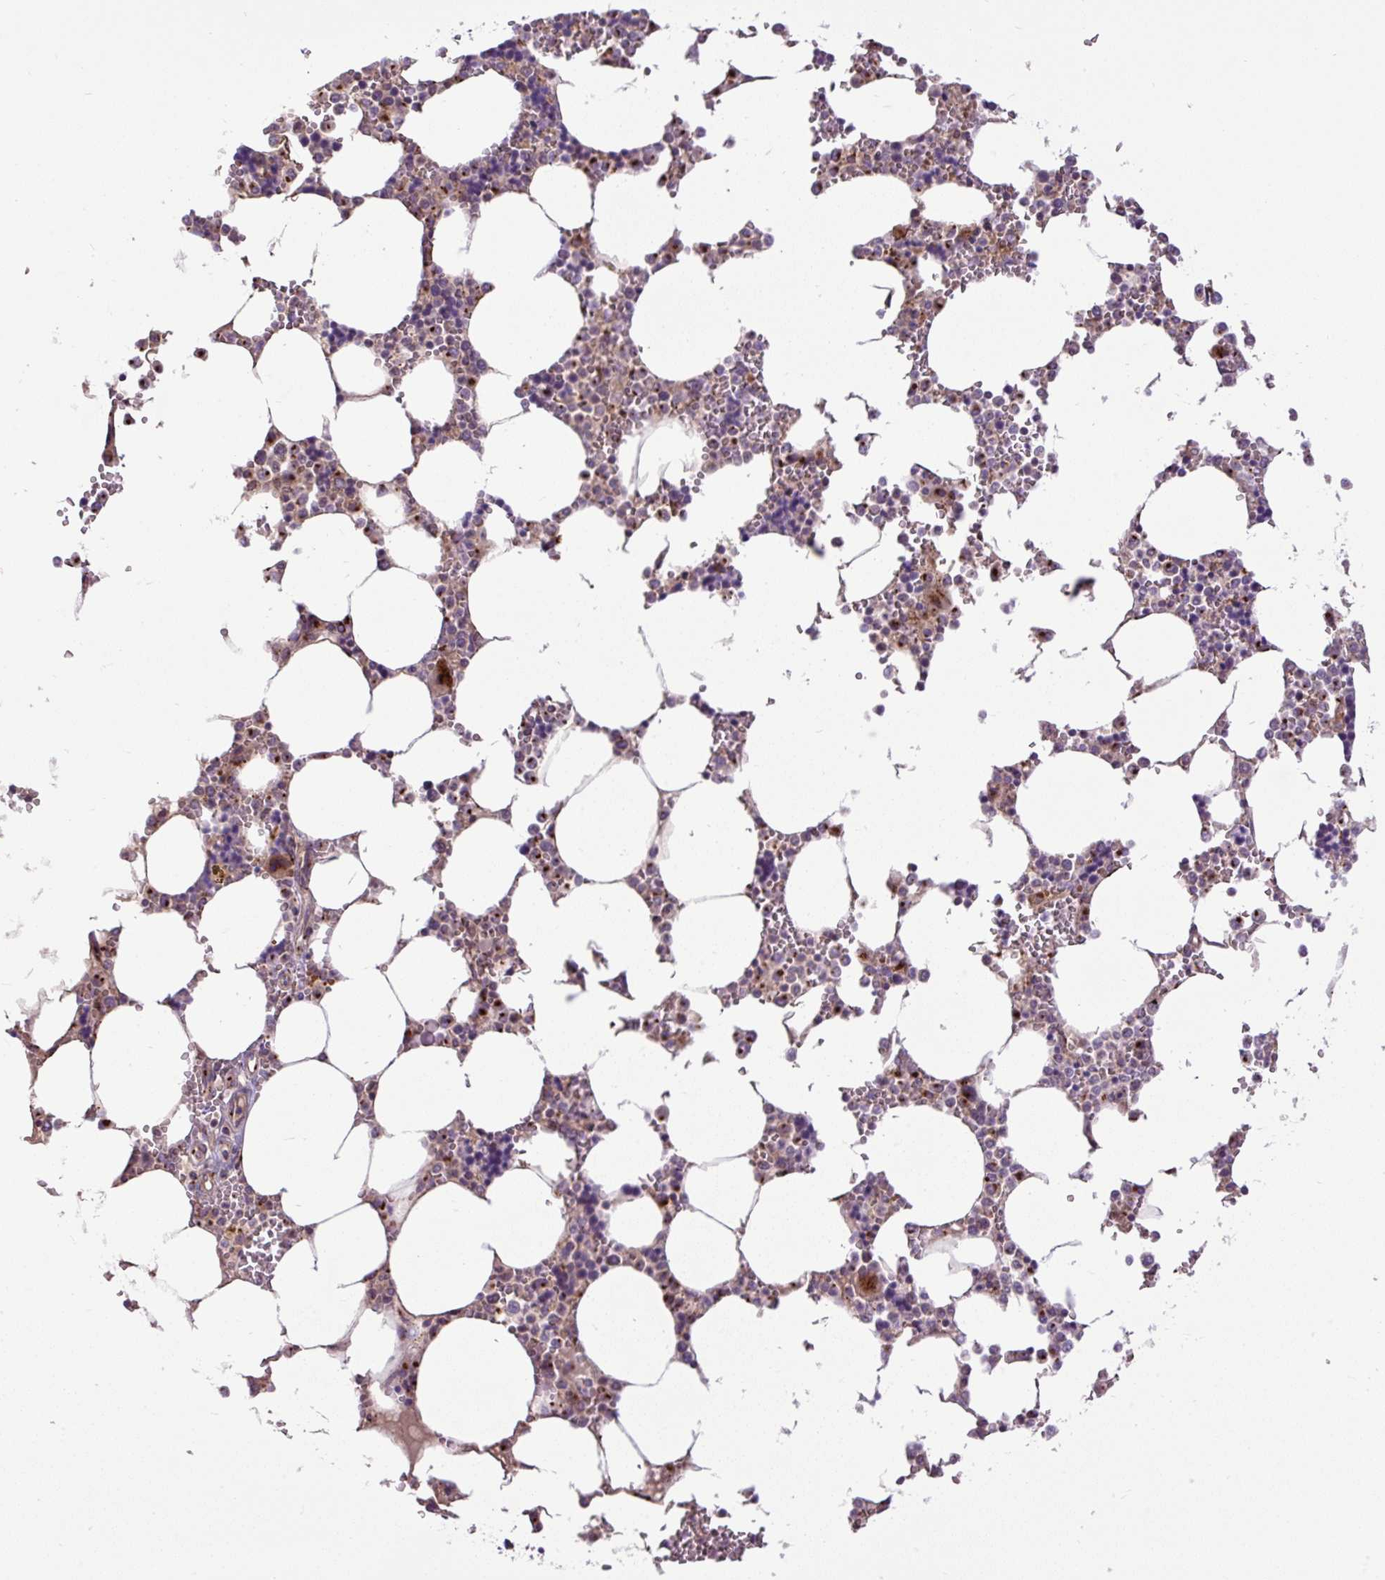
{"staining": {"intensity": "strong", "quantity": "25%-75%", "location": "cytoplasmic/membranous"}, "tissue": "bone marrow", "cell_type": "Hematopoietic cells", "image_type": "normal", "snomed": [{"axis": "morphology", "description": "Normal tissue, NOS"}, {"axis": "topography", "description": "Bone marrow"}], "caption": "A high amount of strong cytoplasmic/membranous positivity is appreciated in approximately 25%-75% of hematopoietic cells in benign bone marrow.", "gene": "MSMP", "patient": {"sex": "male", "age": 64}}